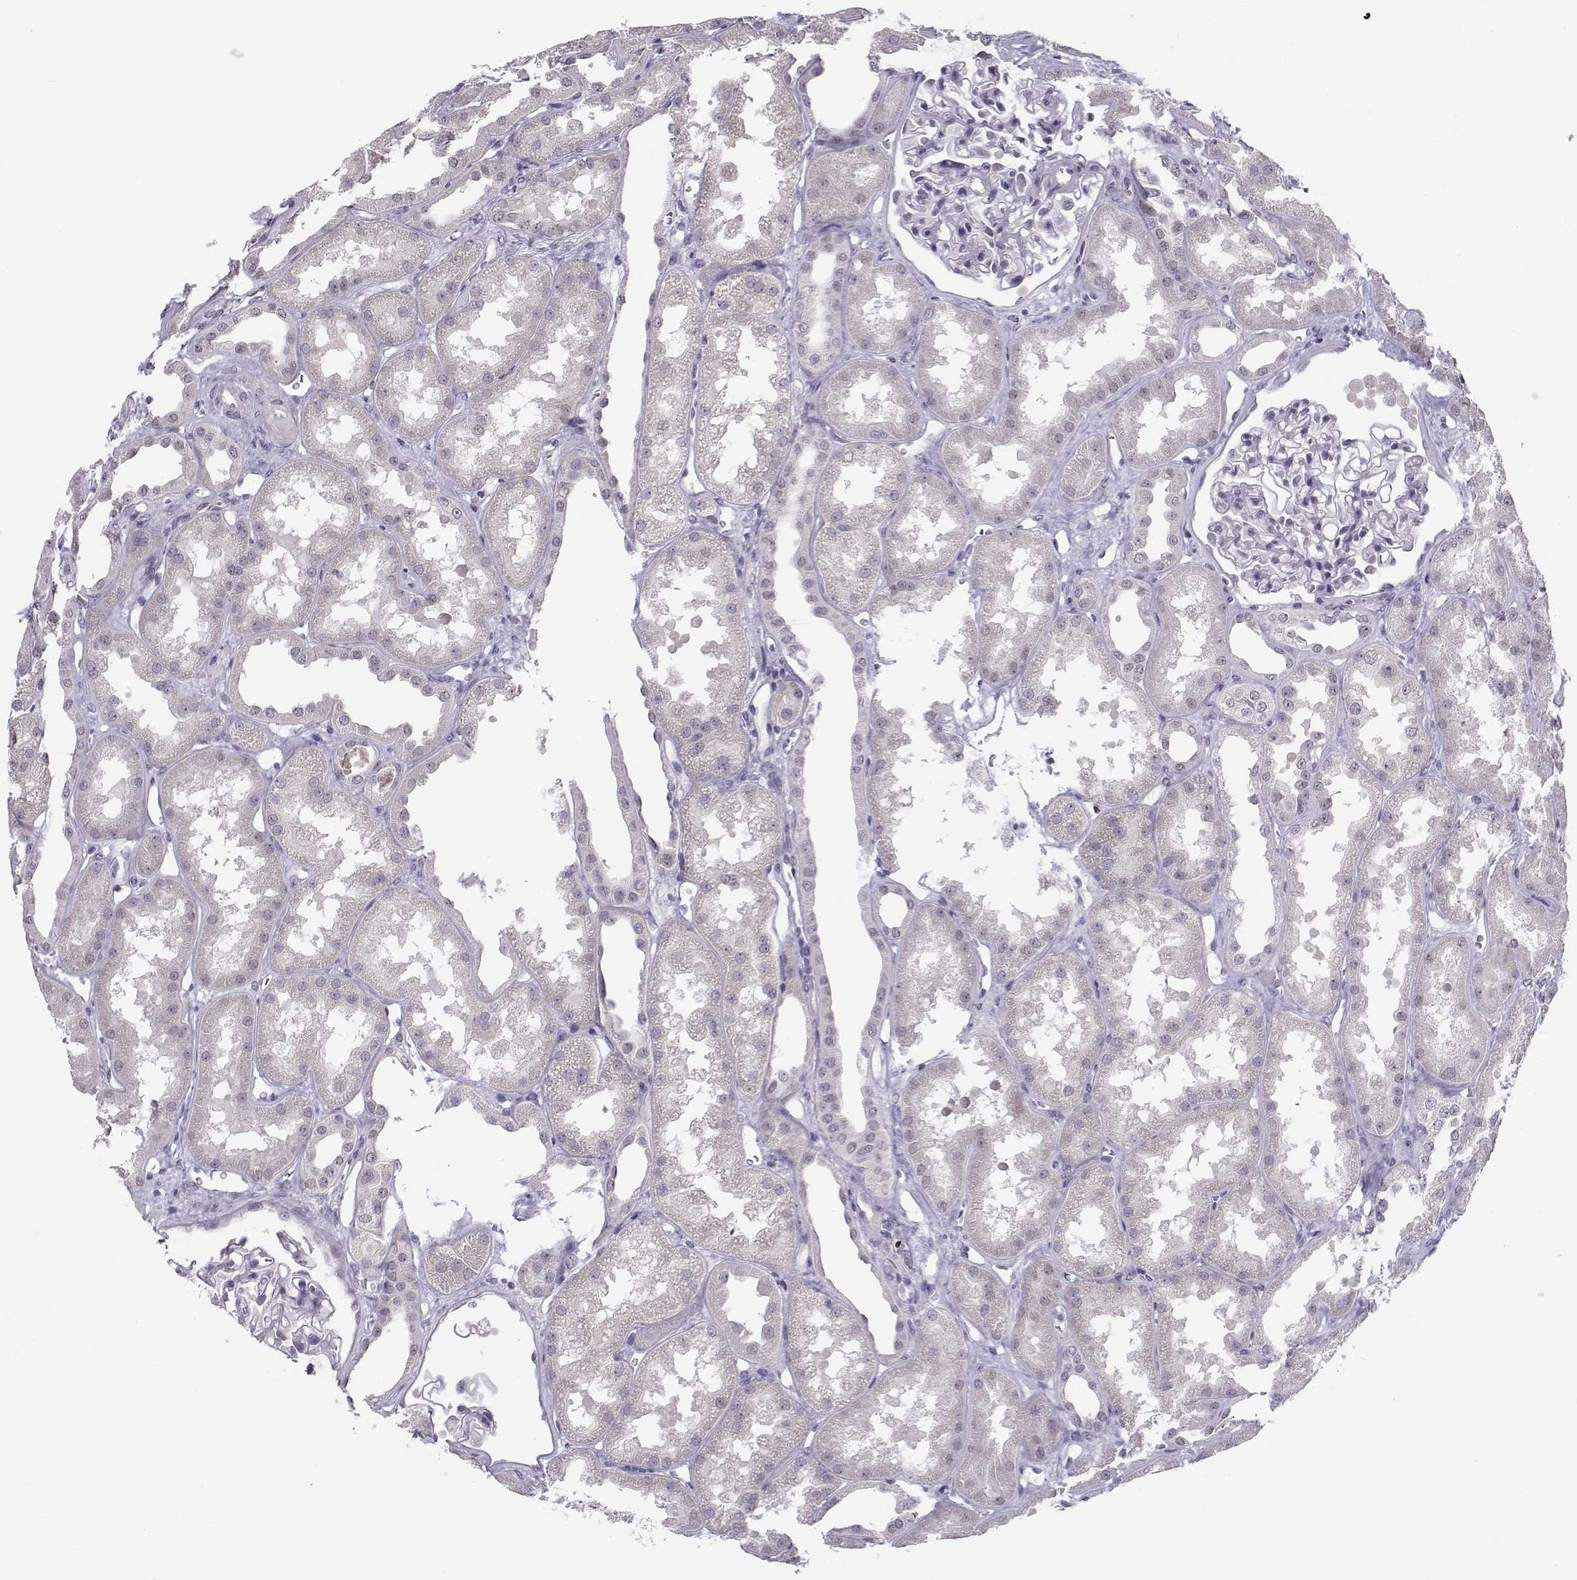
{"staining": {"intensity": "negative", "quantity": "none", "location": "none"}, "tissue": "kidney", "cell_type": "Cells in glomeruli", "image_type": "normal", "snomed": [{"axis": "morphology", "description": "Normal tissue, NOS"}, {"axis": "topography", "description": "Kidney"}], "caption": "Immunohistochemical staining of benign kidney displays no significant positivity in cells in glomeruli. (Stains: DAB (3,3'-diaminobenzidine) immunohistochemistry with hematoxylin counter stain, Microscopy: brightfield microscopy at high magnification).", "gene": "C16orf86", "patient": {"sex": "male", "age": 61}}